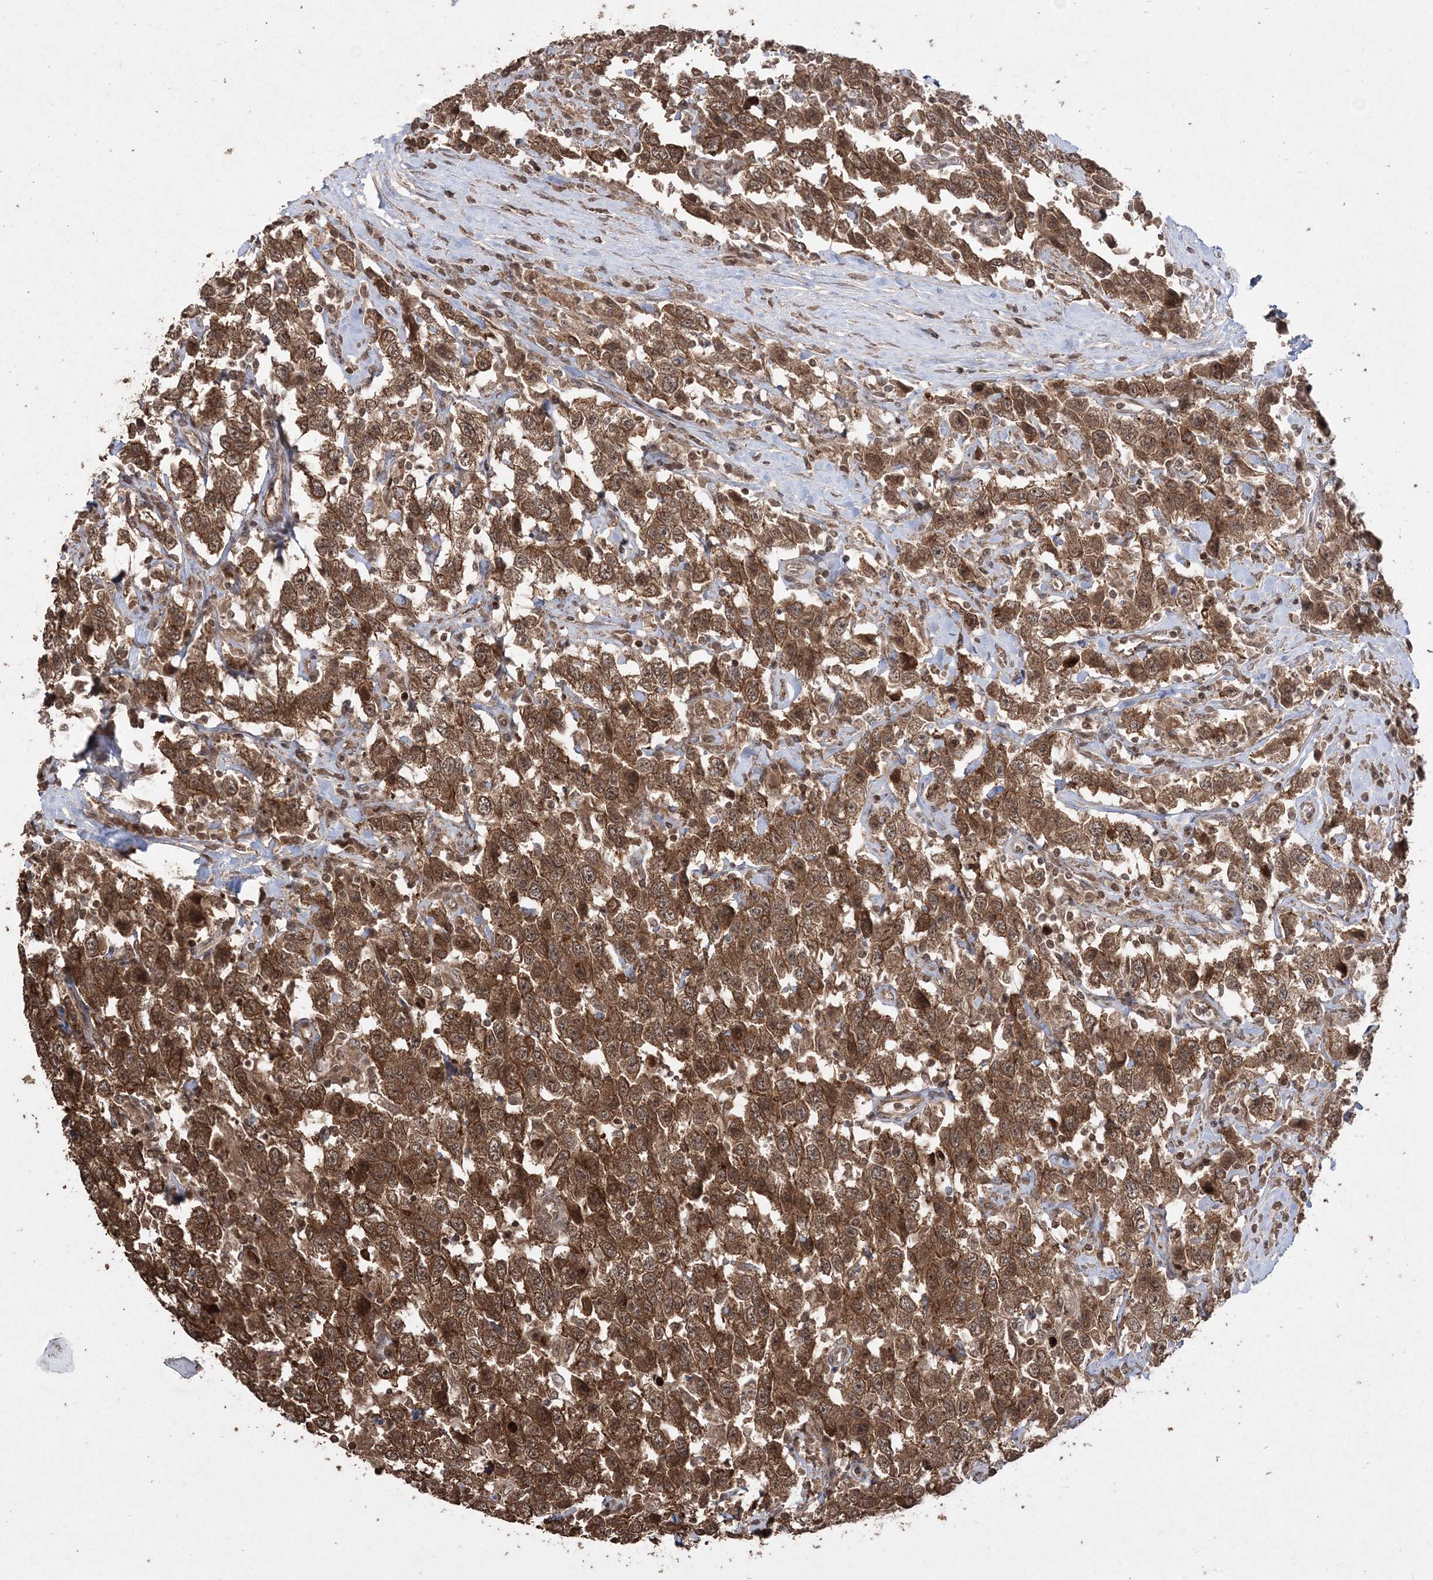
{"staining": {"intensity": "moderate", "quantity": ">75%", "location": "cytoplasmic/membranous,nuclear"}, "tissue": "testis cancer", "cell_type": "Tumor cells", "image_type": "cancer", "snomed": [{"axis": "morphology", "description": "Seminoma, NOS"}, {"axis": "topography", "description": "Testis"}], "caption": "A micrograph of human testis cancer (seminoma) stained for a protein shows moderate cytoplasmic/membranous and nuclear brown staining in tumor cells. The staining was performed using DAB to visualize the protein expression in brown, while the nuclei were stained in blue with hematoxylin (Magnification: 20x).", "gene": "EHHADH", "patient": {"sex": "male", "age": 41}}